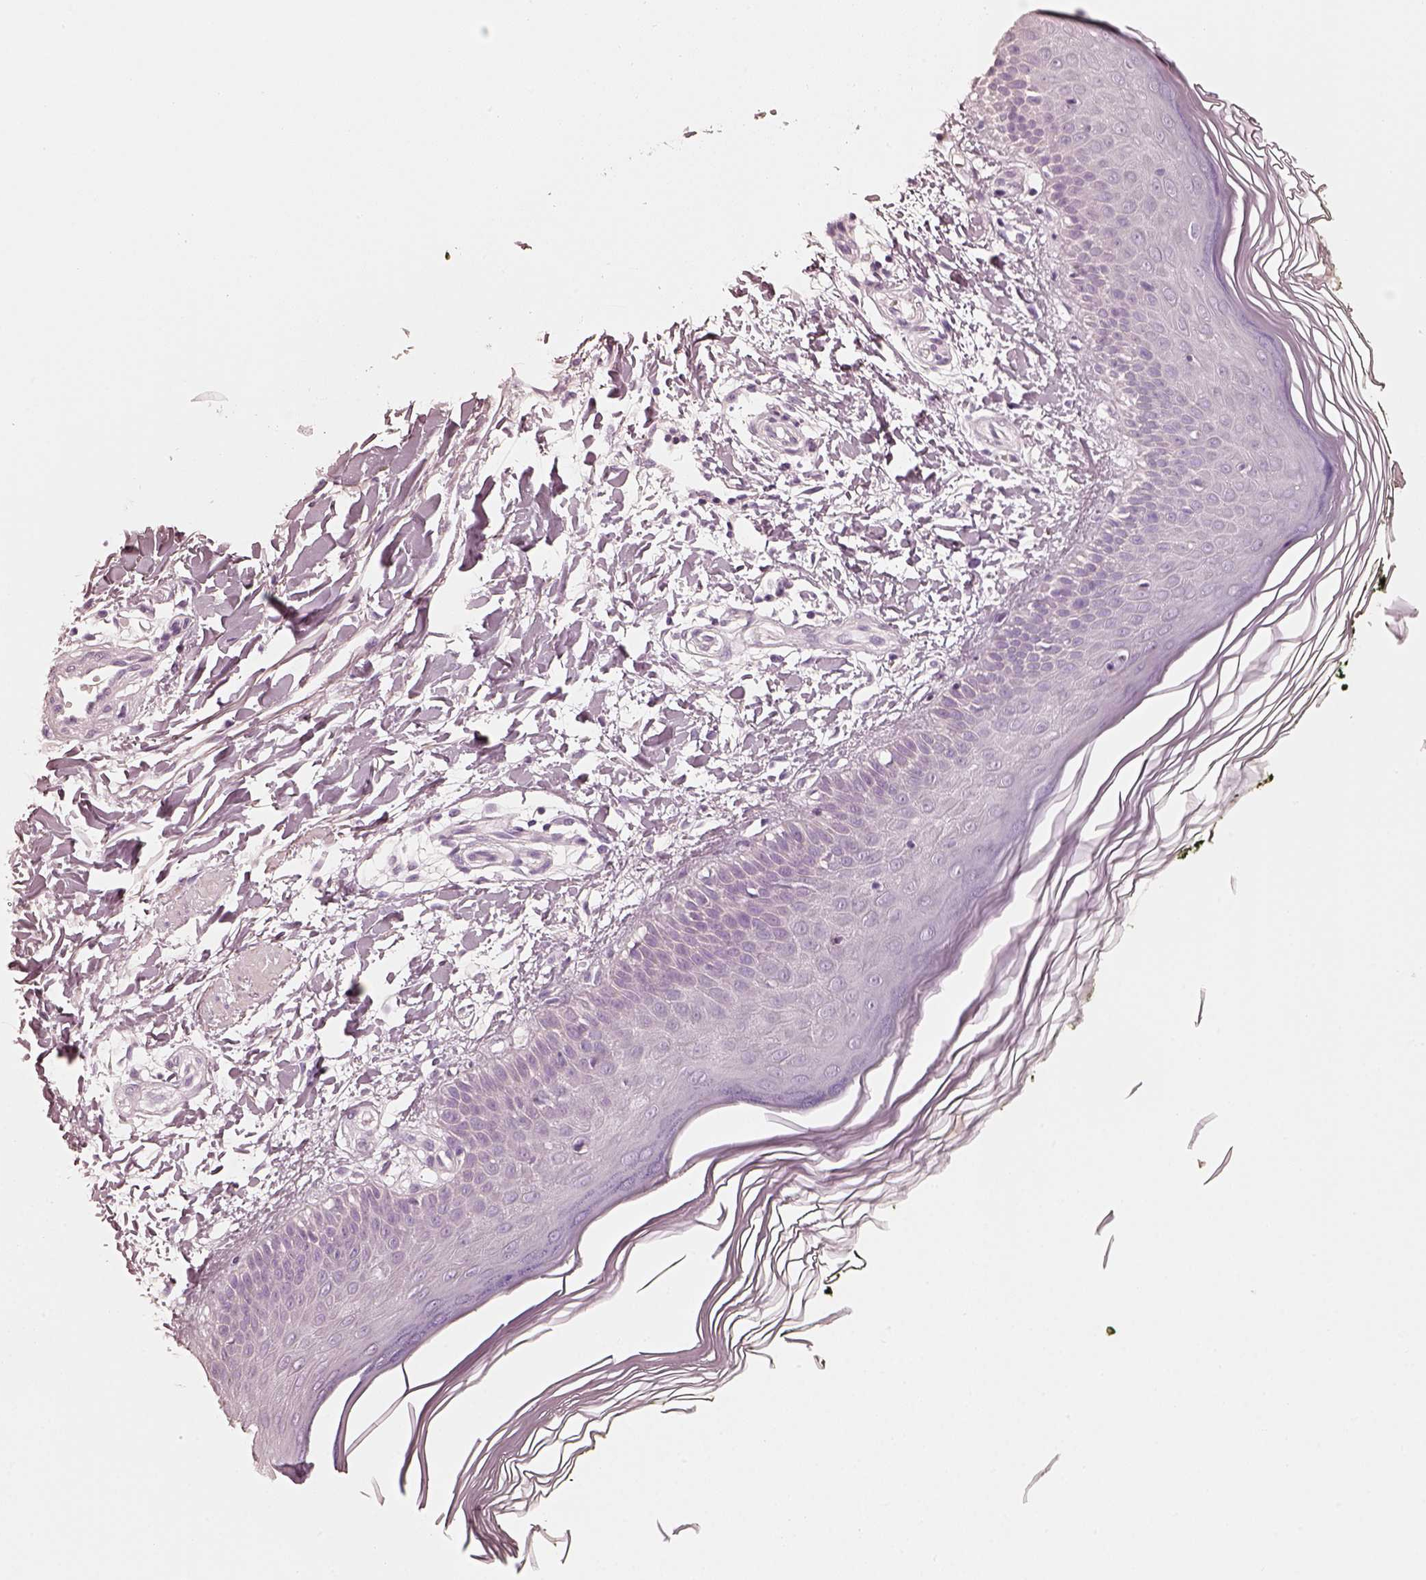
{"staining": {"intensity": "negative", "quantity": "none", "location": "none"}, "tissue": "skin", "cell_type": "Fibroblasts", "image_type": "normal", "snomed": [{"axis": "morphology", "description": "Normal tissue, NOS"}, {"axis": "topography", "description": "Skin"}], "caption": "Benign skin was stained to show a protein in brown. There is no significant expression in fibroblasts. Nuclei are stained in blue.", "gene": "R3HDML", "patient": {"sex": "female", "age": 62}}